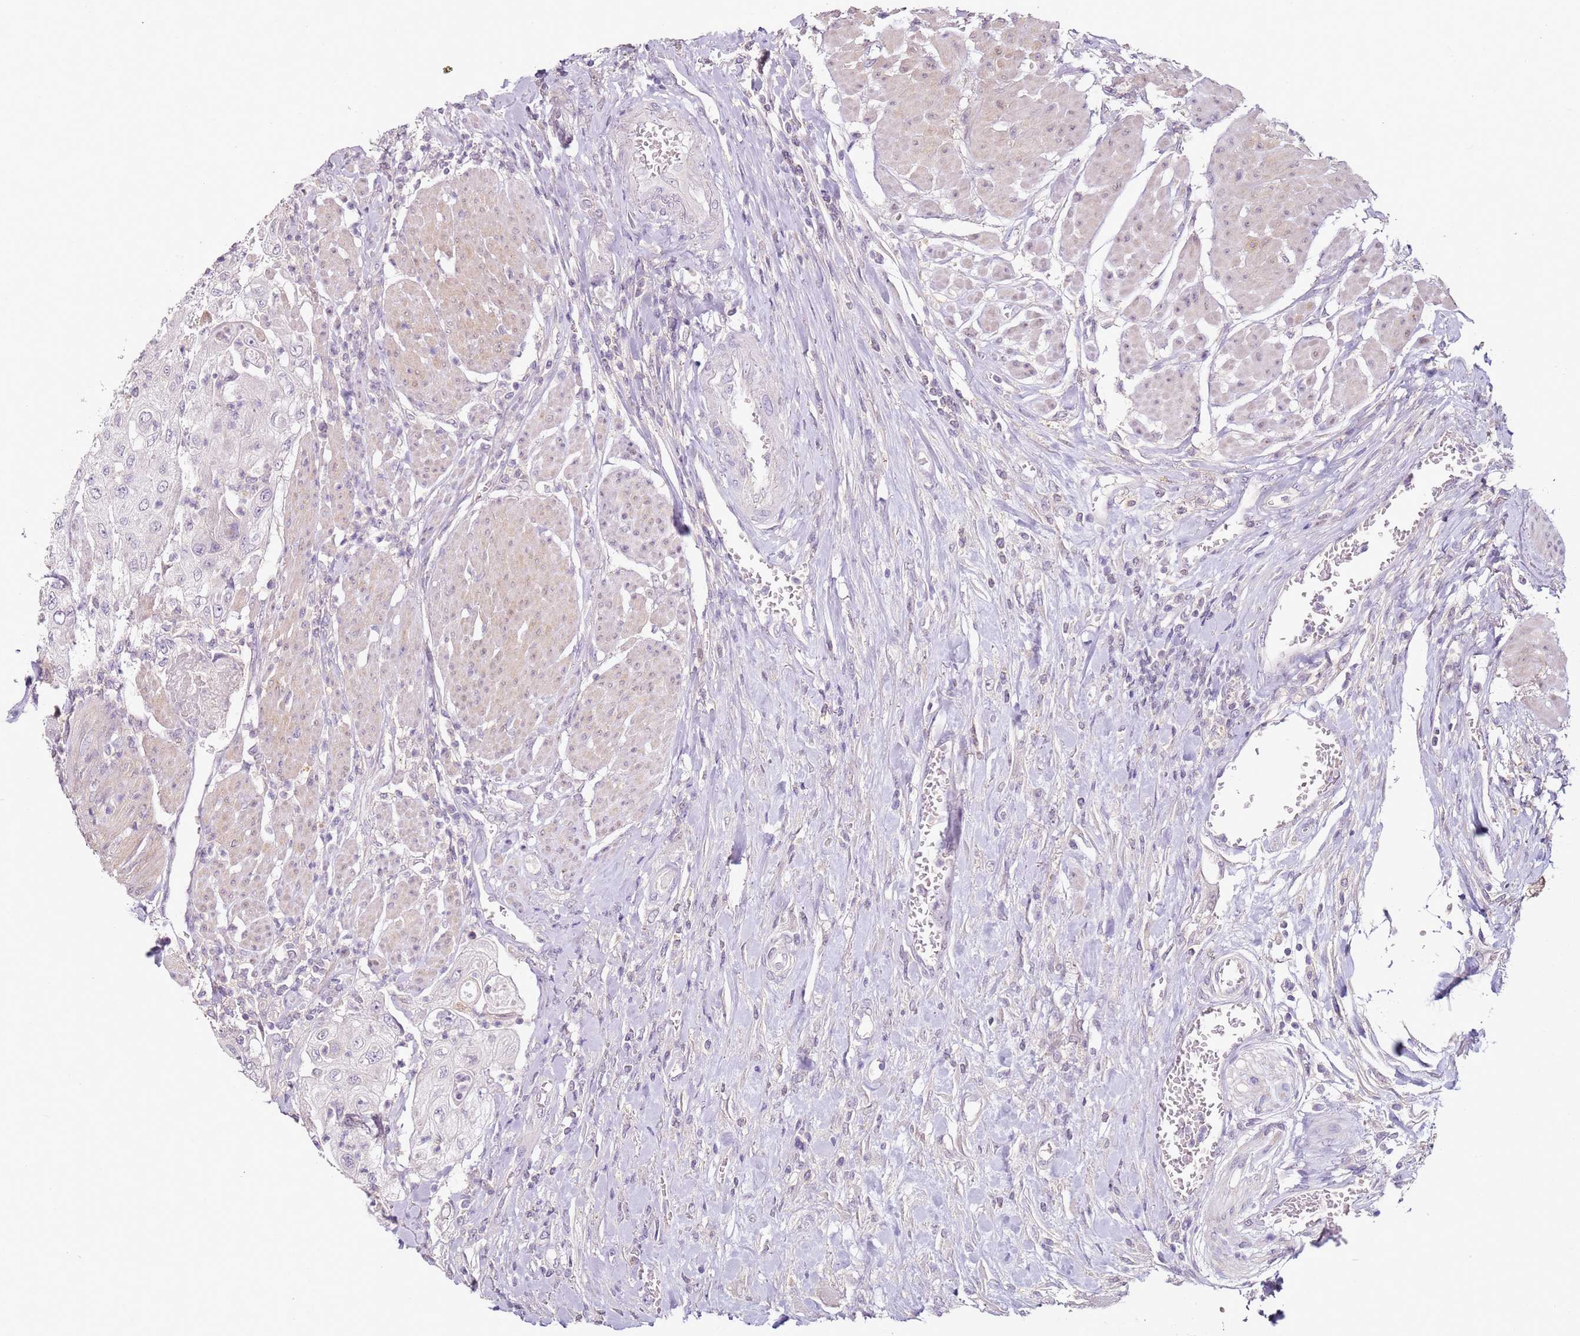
{"staining": {"intensity": "negative", "quantity": "none", "location": "none"}, "tissue": "urothelial cancer", "cell_type": "Tumor cells", "image_type": "cancer", "snomed": [{"axis": "morphology", "description": "Urothelial carcinoma, High grade"}, {"axis": "topography", "description": "Urinary bladder"}], "caption": "High power microscopy photomicrograph of an IHC micrograph of high-grade urothelial carcinoma, revealing no significant positivity in tumor cells. (Stains: DAB (3,3'-diaminobenzidine) IHC with hematoxylin counter stain, Microscopy: brightfield microscopy at high magnification).", "gene": "MDH1", "patient": {"sex": "female", "age": 79}}